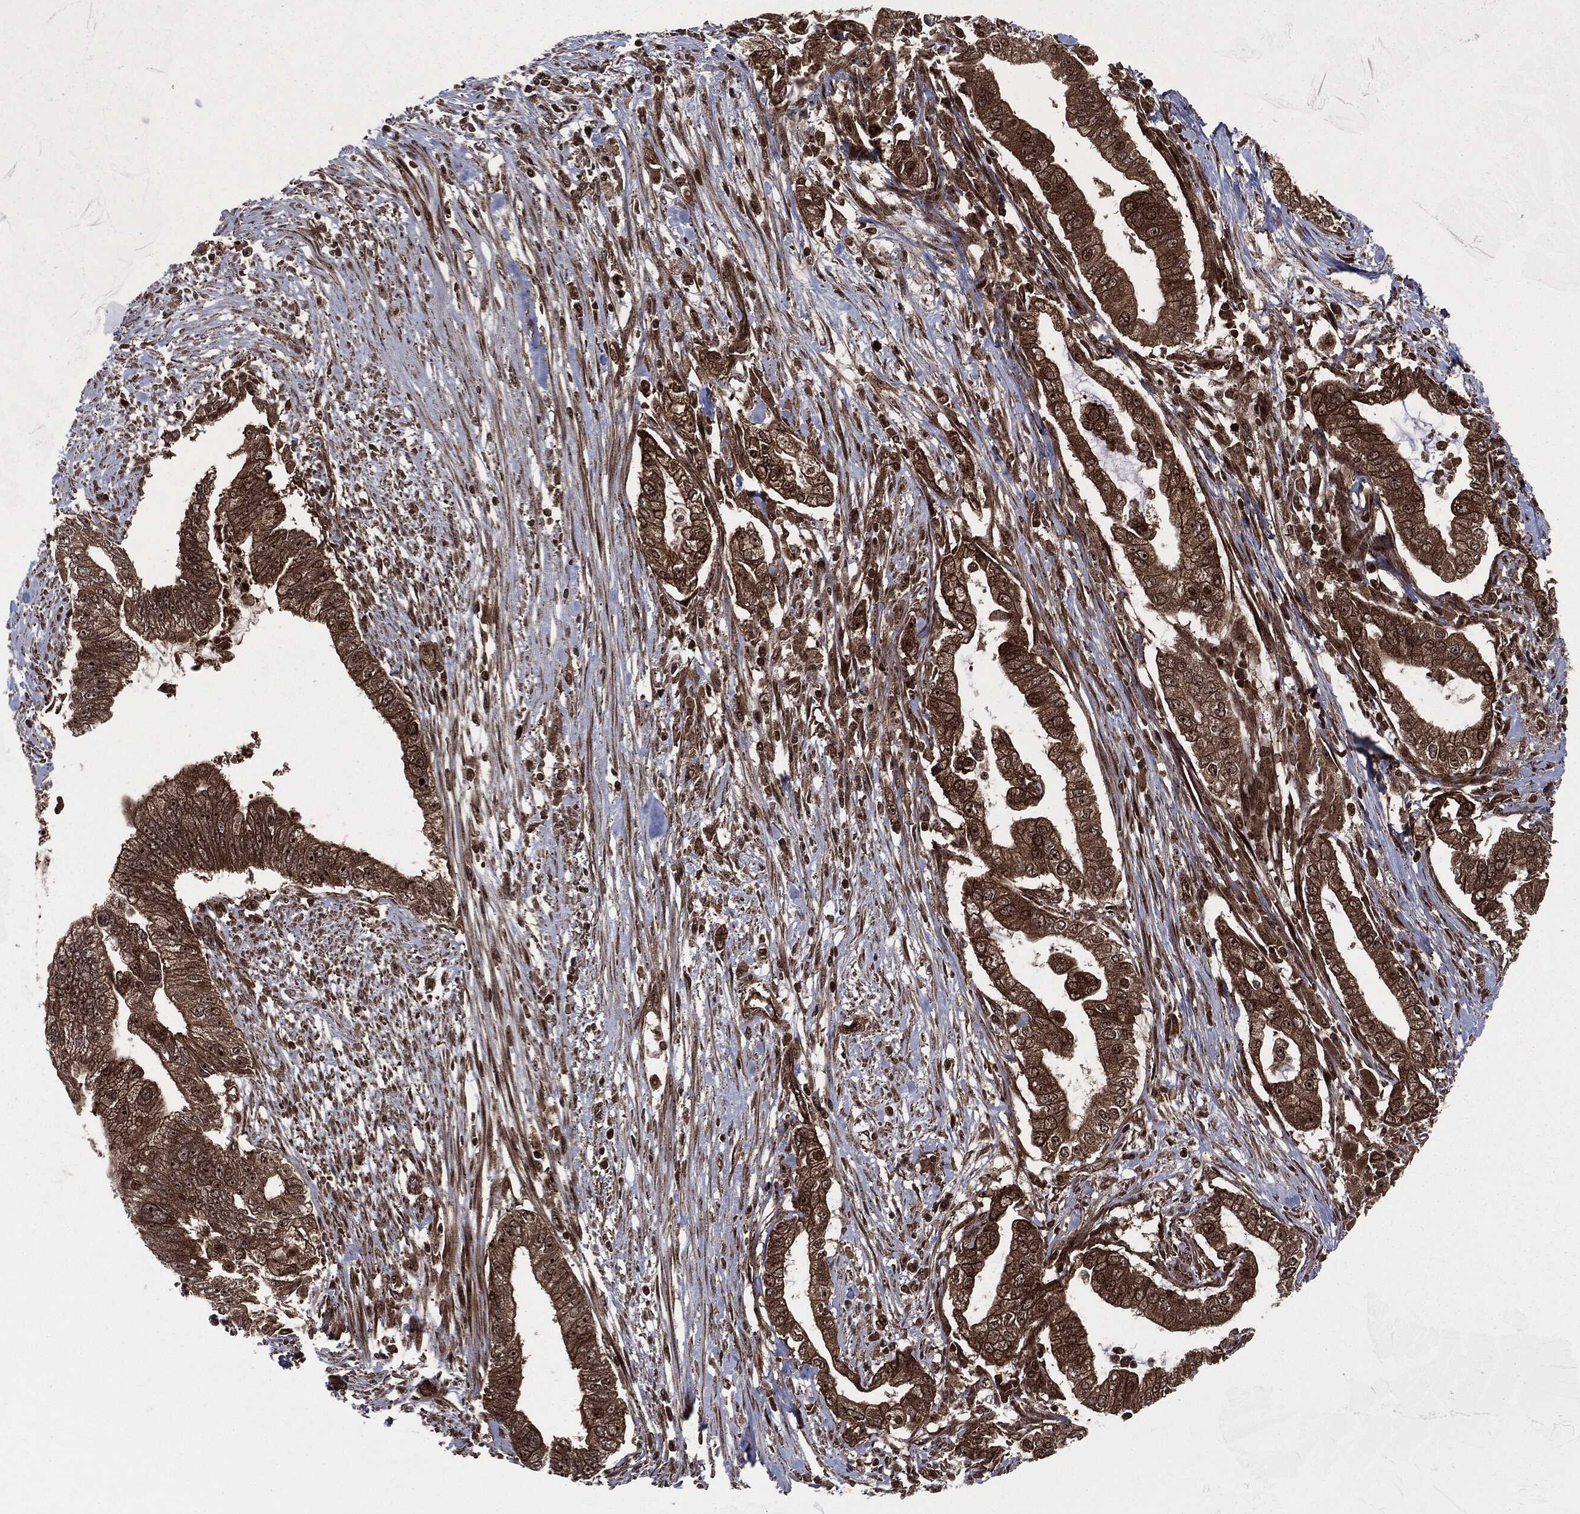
{"staining": {"intensity": "strong", "quantity": ">75%", "location": "cytoplasmic/membranous,nuclear"}, "tissue": "pancreatic cancer", "cell_type": "Tumor cells", "image_type": "cancer", "snomed": [{"axis": "morphology", "description": "Adenocarcinoma, NOS"}, {"axis": "topography", "description": "Pancreas"}], "caption": "Approximately >75% of tumor cells in pancreatic cancer (adenocarcinoma) reveal strong cytoplasmic/membranous and nuclear protein positivity as visualized by brown immunohistochemical staining.", "gene": "CARD6", "patient": {"sex": "male", "age": 70}}